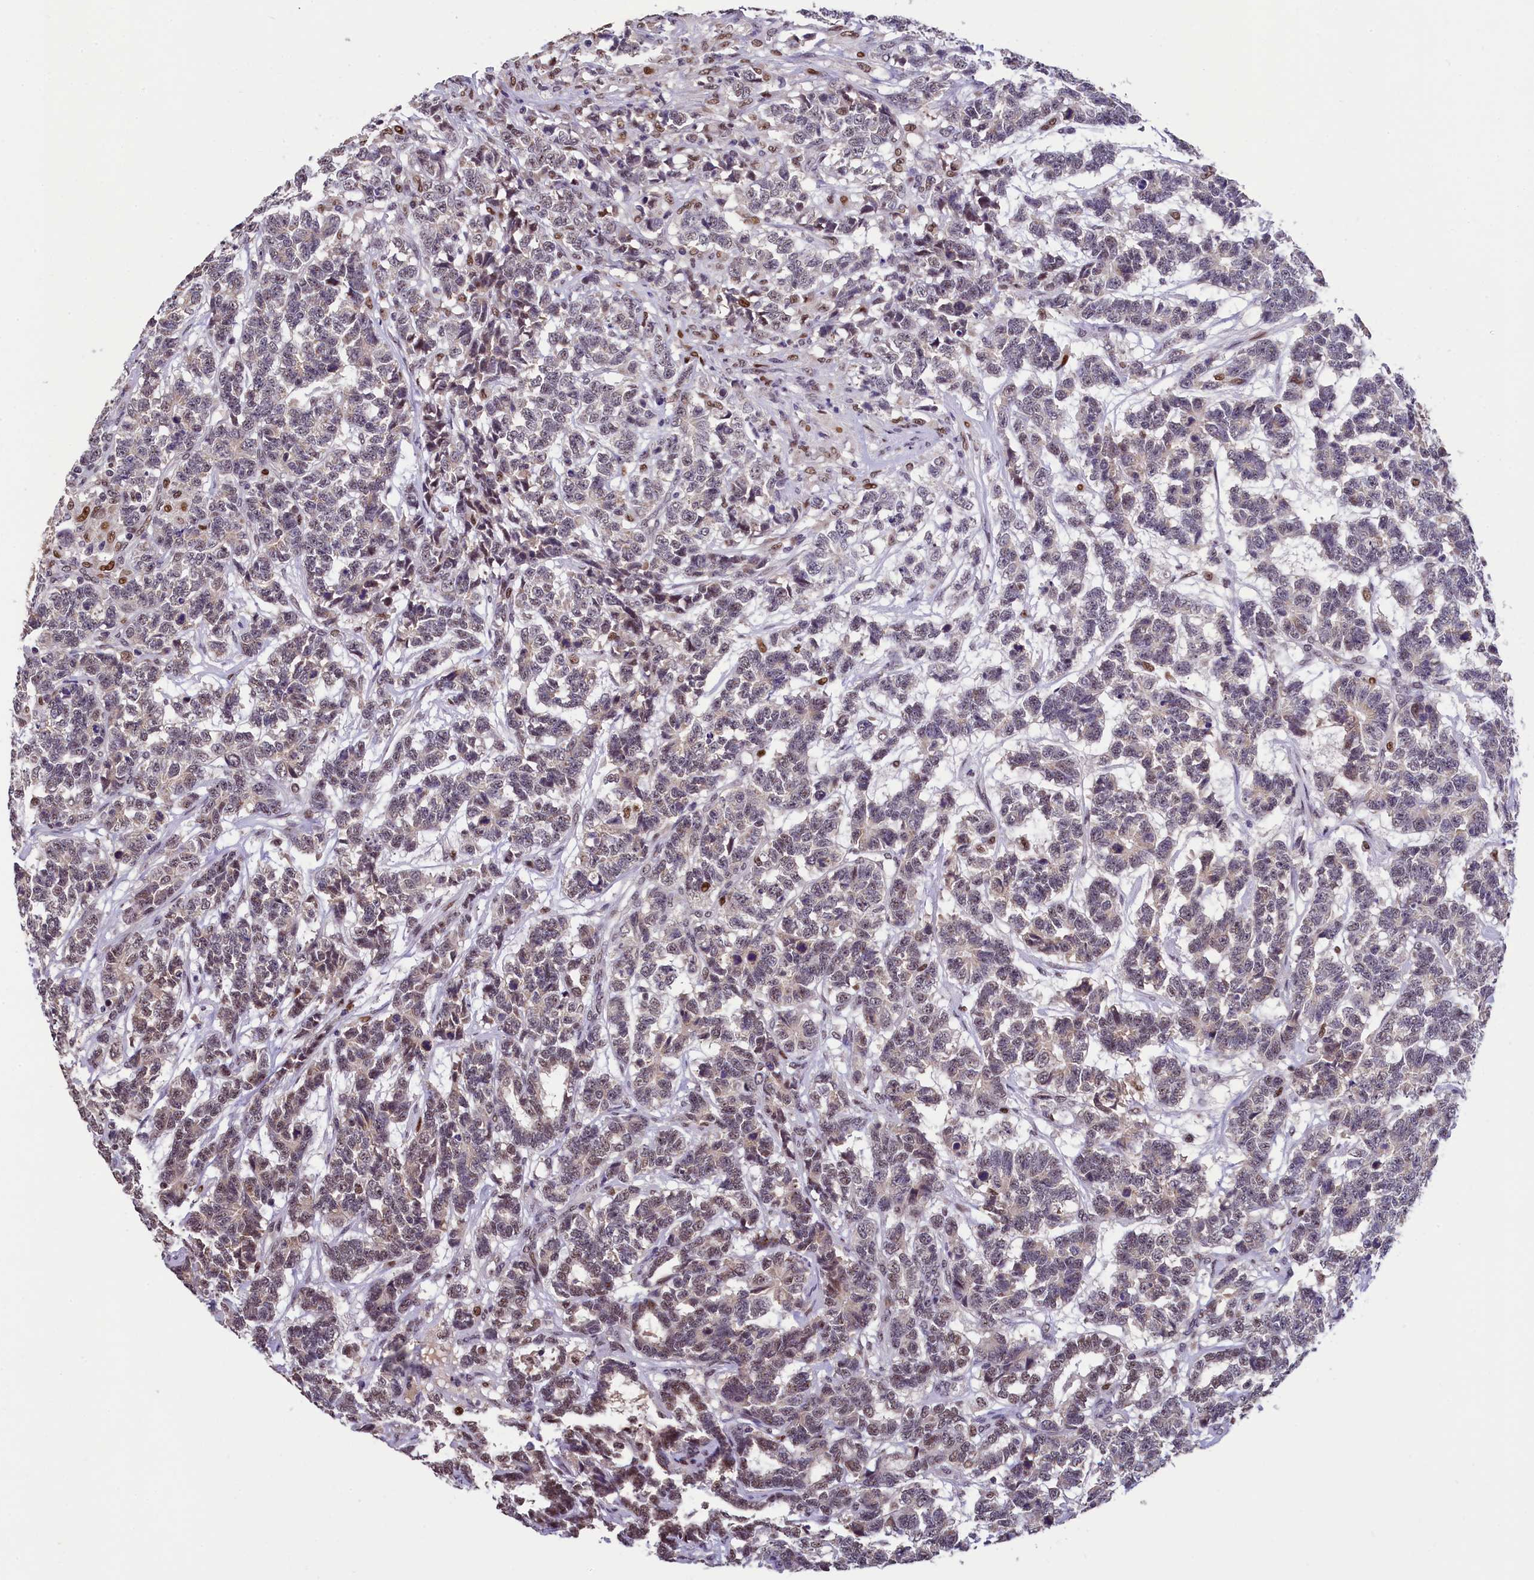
{"staining": {"intensity": "weak", "quantity": "25%-75%", "location": "nuclear"}, "tissue": "testis cancer", "cell_type": "Tumor cells", "image_type": "cancer", "snomed": [{"axis": "morphology", "description": "Carcinoma, Embryonal, NOS"}, {"axis": "topography", "description": "Testis"}], "caption": "A brown stain highlights weak nuclear expression of a protein in testis cancer (embryonal carcinoma) tumor cells.", "gene": "HECTD4", "patient": {"sex": "male", "age": 26}}